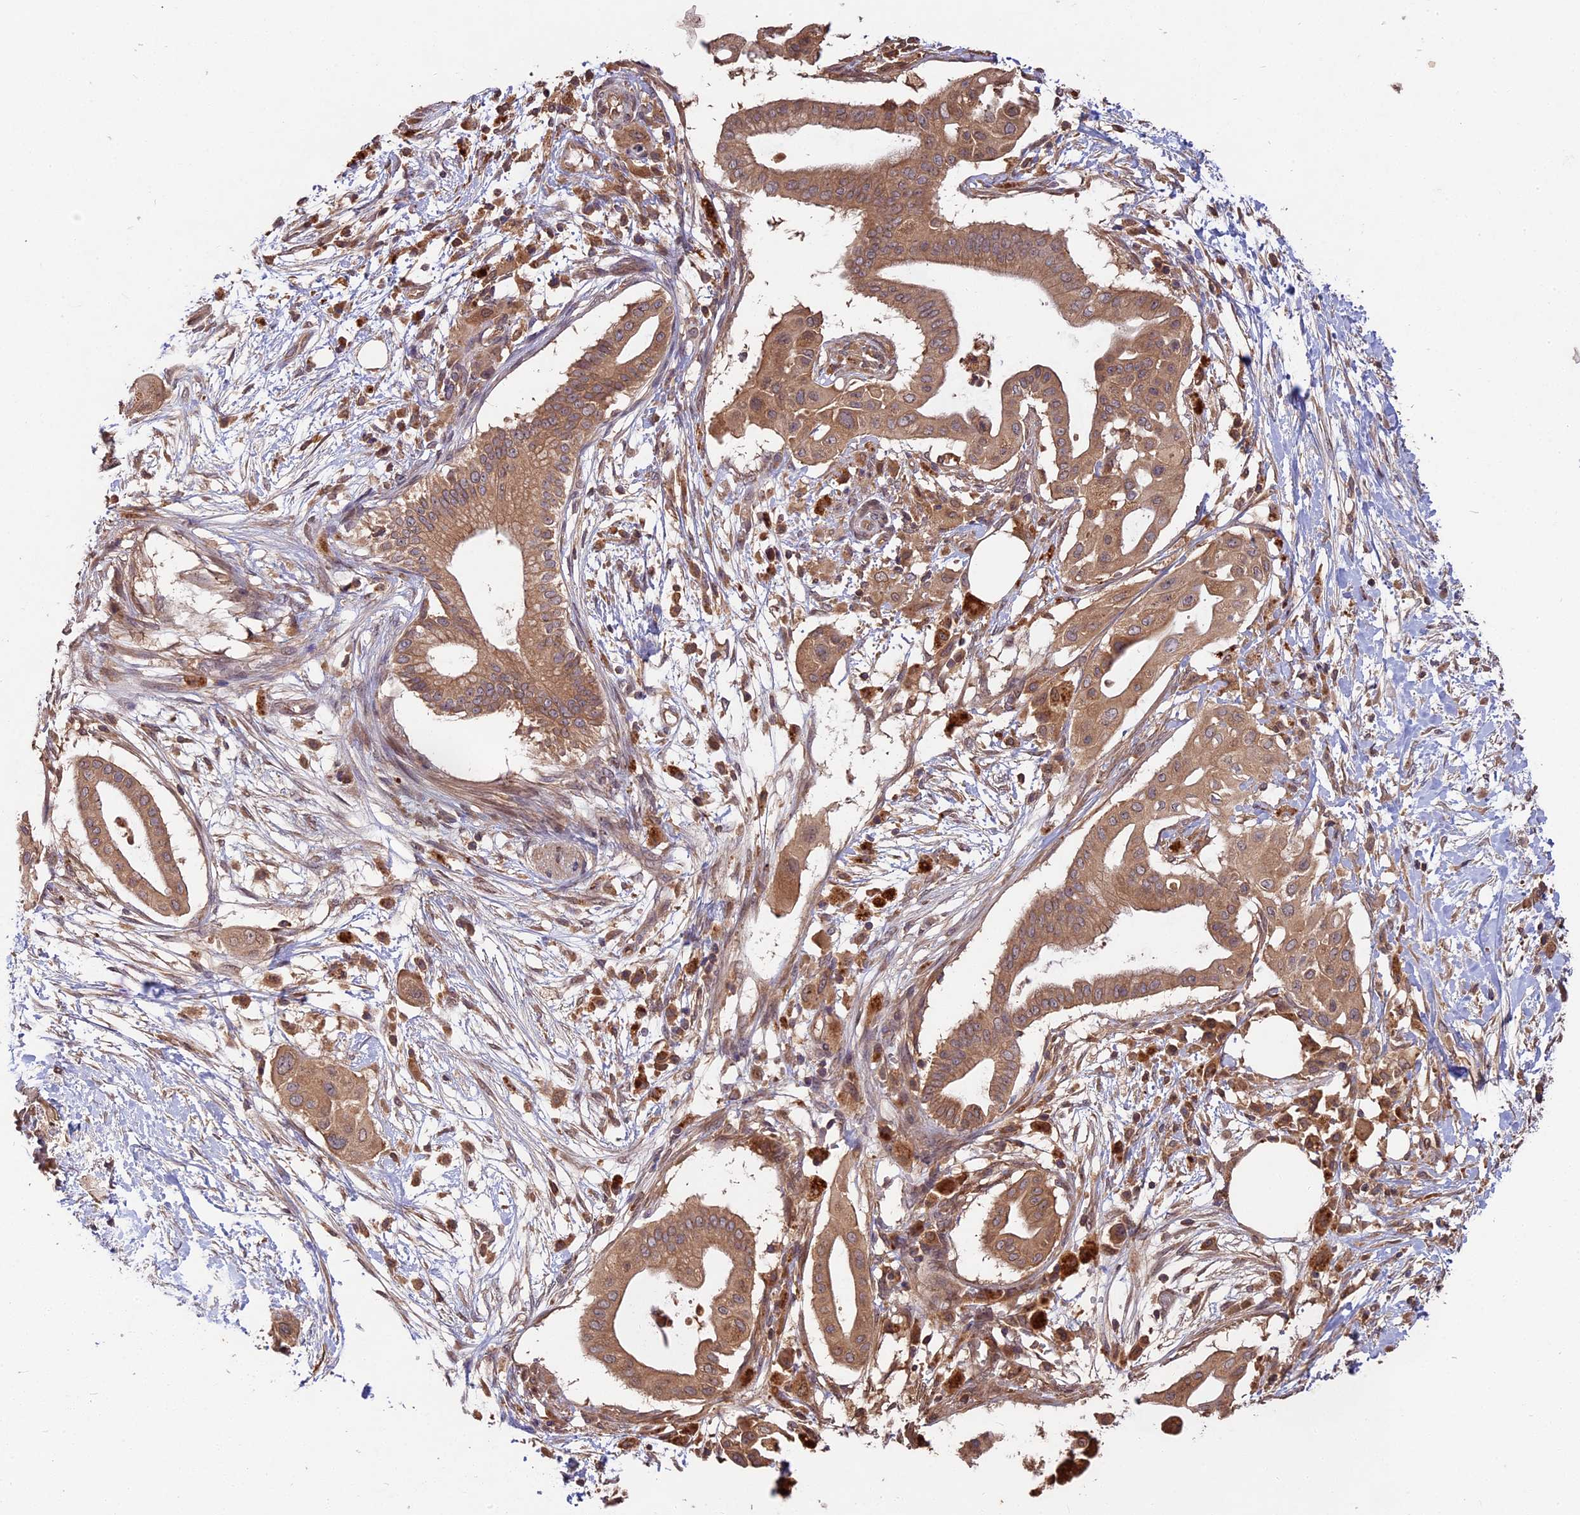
{"staining": {"intensity": "moderate", "quantity": ">75%", "location": "cytoplasmic/membranous"}, "tissue": "pancreatic cancer", "cell_type": "Tumor cells", "image_type": "cancer", "snomed": [{"axis": "morphology", "description": "Adenocarcinoma, NOS"}, {"axis": "topography", "description": "Pancreas"}], "caption": "Protein staining exhibits moderate cytoplasmic/membranous positivity in about >75% of tumor cells in pancreatic cancer (adenocarcinoma).", "gene": "CHAC1", "patient": {"sex": "male", "age": 68}}